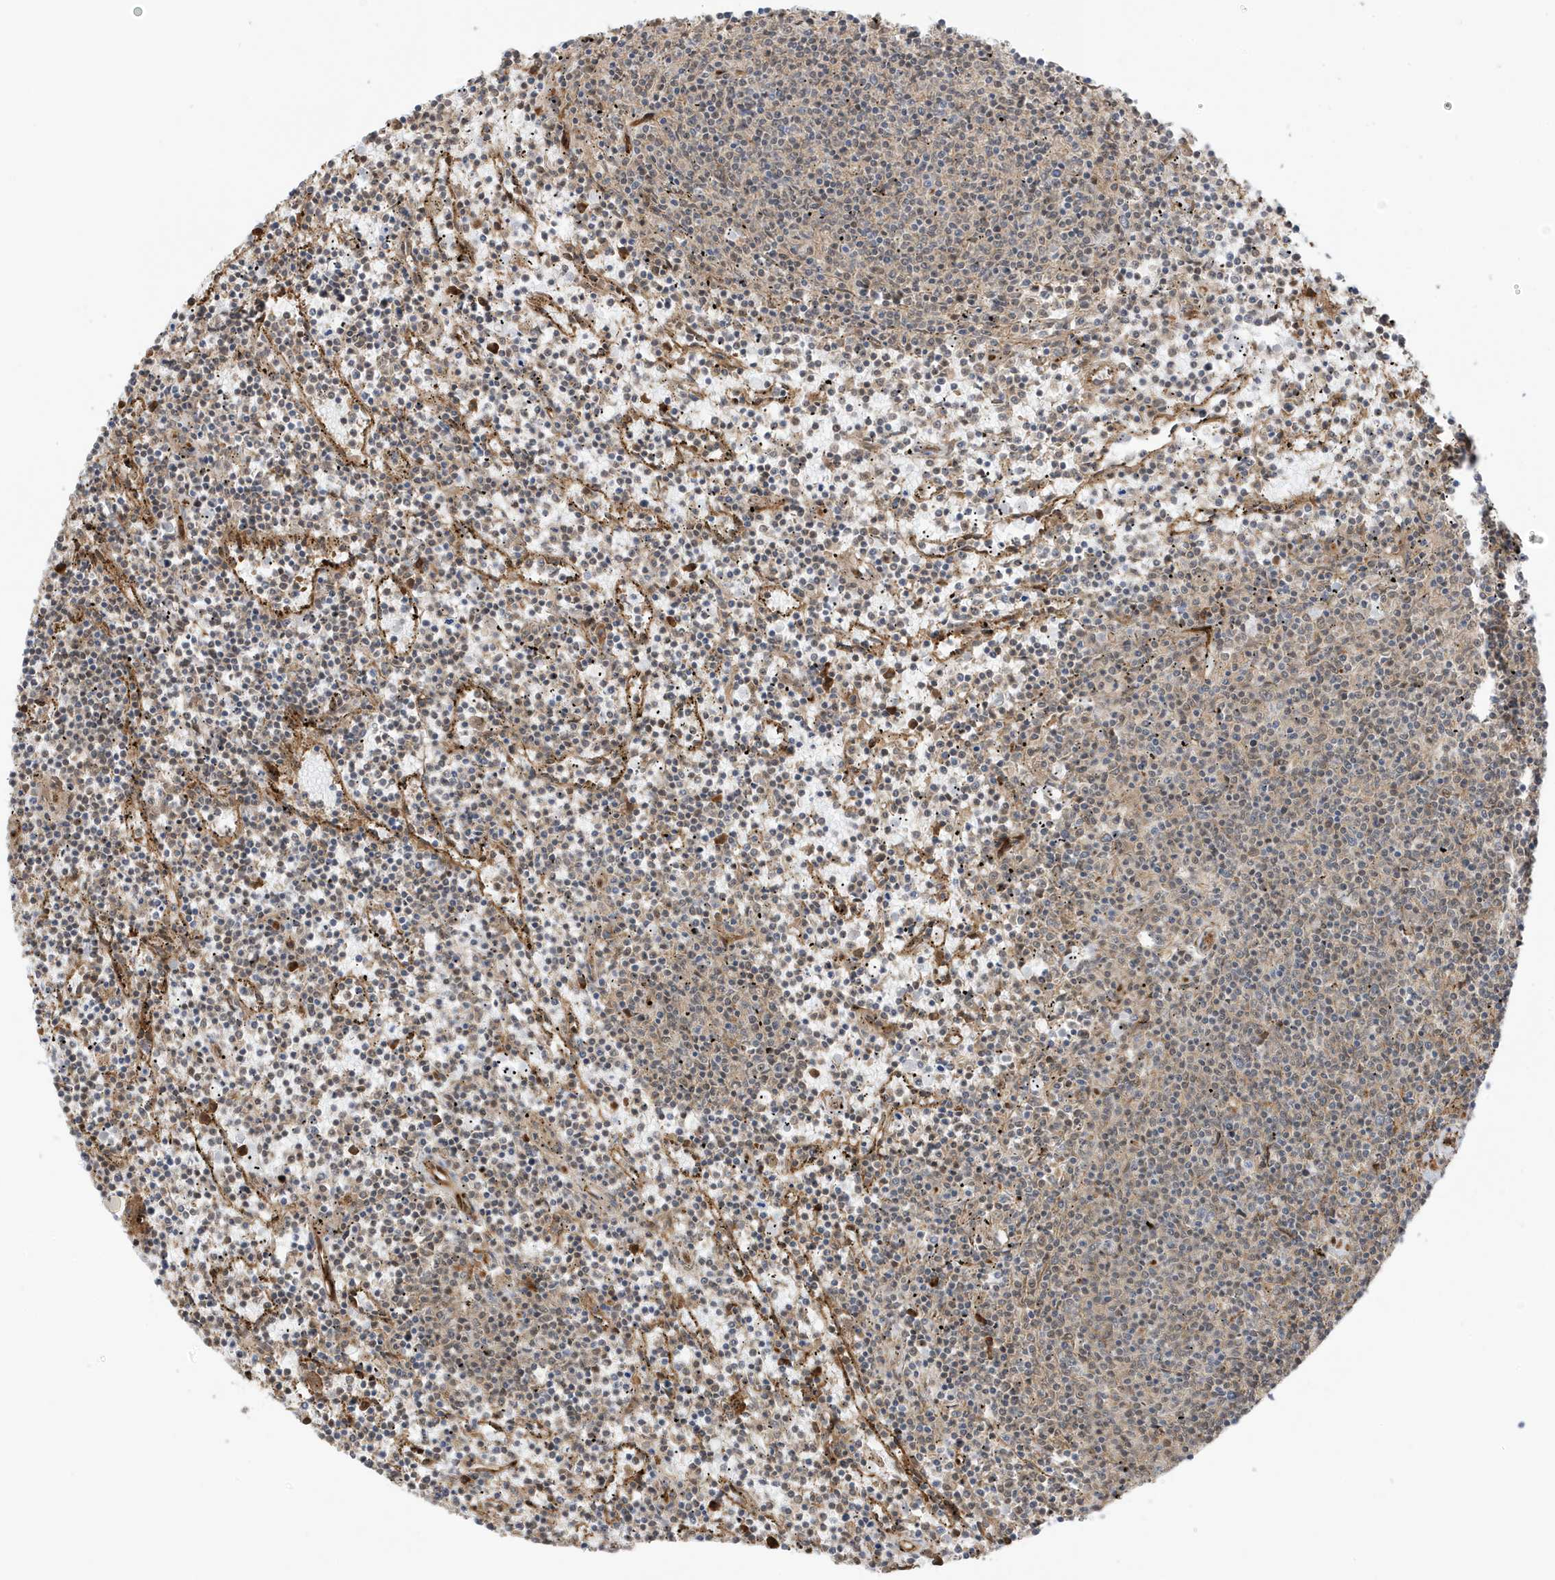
{"staining": {"intensity": "negative", "quantity": "none", "location": "none"}, "tissue": "lymphoma", "cell_type": "Tumor cells", "image_type": "cancer", "snomed": [{"axis": "morphology", "description": "Malignant lymphoma, non-Hodgkin's type, Low grade"}, {"axis": "topography", "description": "Spleen"}], "caption": "Immunohistochemical staining of human low-grade malignant lymphoma, non-Hodgkin's type displays no significant expression in tumor cells. (Immunohistochemistry, brightfield microscopy, high magnification).", "gene": "CDC42EP3", "patient": {"sex": "female", "age": 50}}